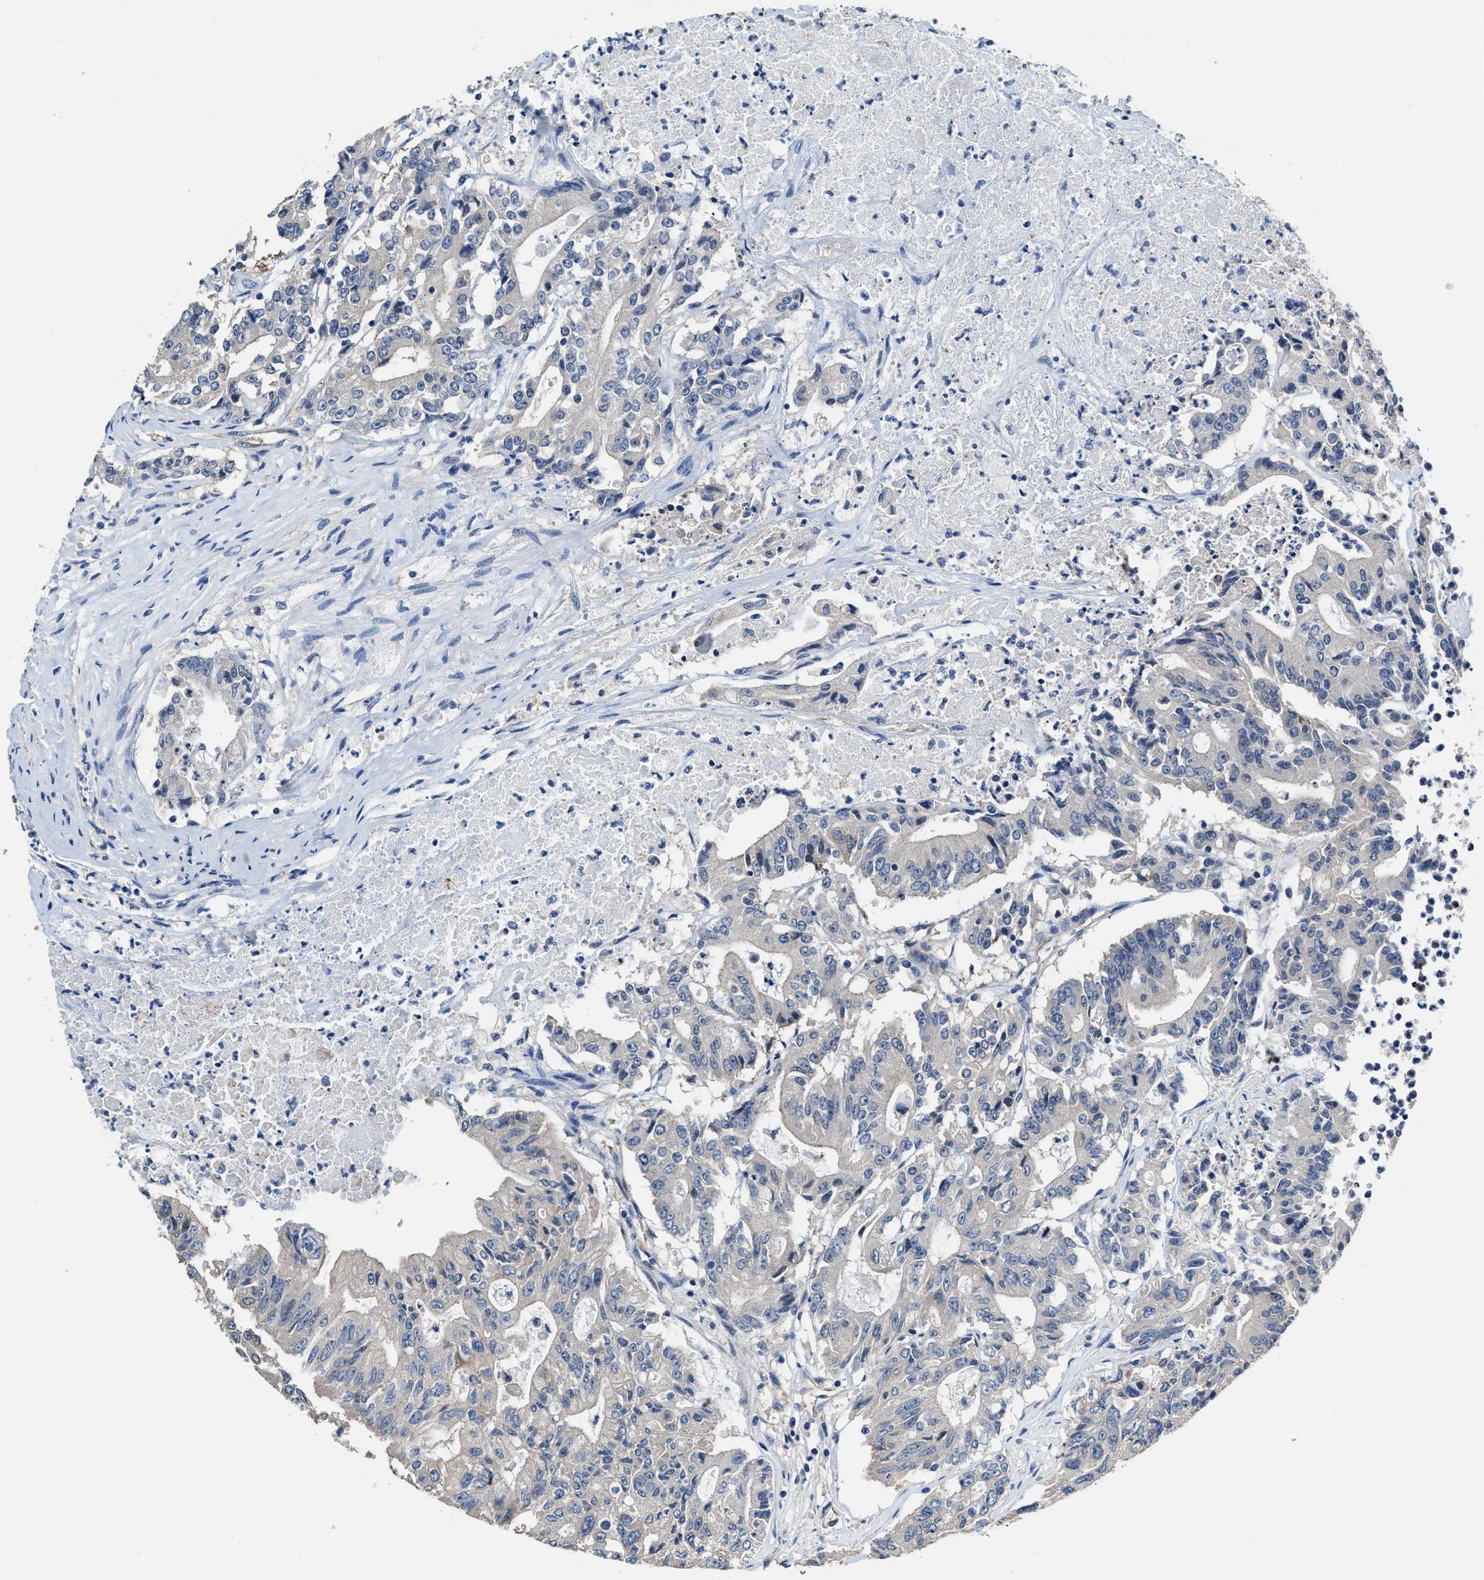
{"staining": {"intensity": "negative", "quantity": "none", "location": "none"}, "tissue": "colorectal cancer", "cell_type": "Tumor cells", "image_type": "cancer", "snomed": [{"axis": "morphology", "description": "Adenocarcinoma, NOS"}, {"axis": "topography", "description": "Colon"}], "caption": "The micrograph displays no significant staining in tumor cells of adenocarcinoma (colorectal). (Stains: DAB (3,3'-diaminobenzidine) immunohistochemistry (IHC) with hematoxylin counter stain, Microscopy: brightfield microscopy at high magnification).", "gene": "C22orf42", "patient": {"sex": "female", "age": 77}}